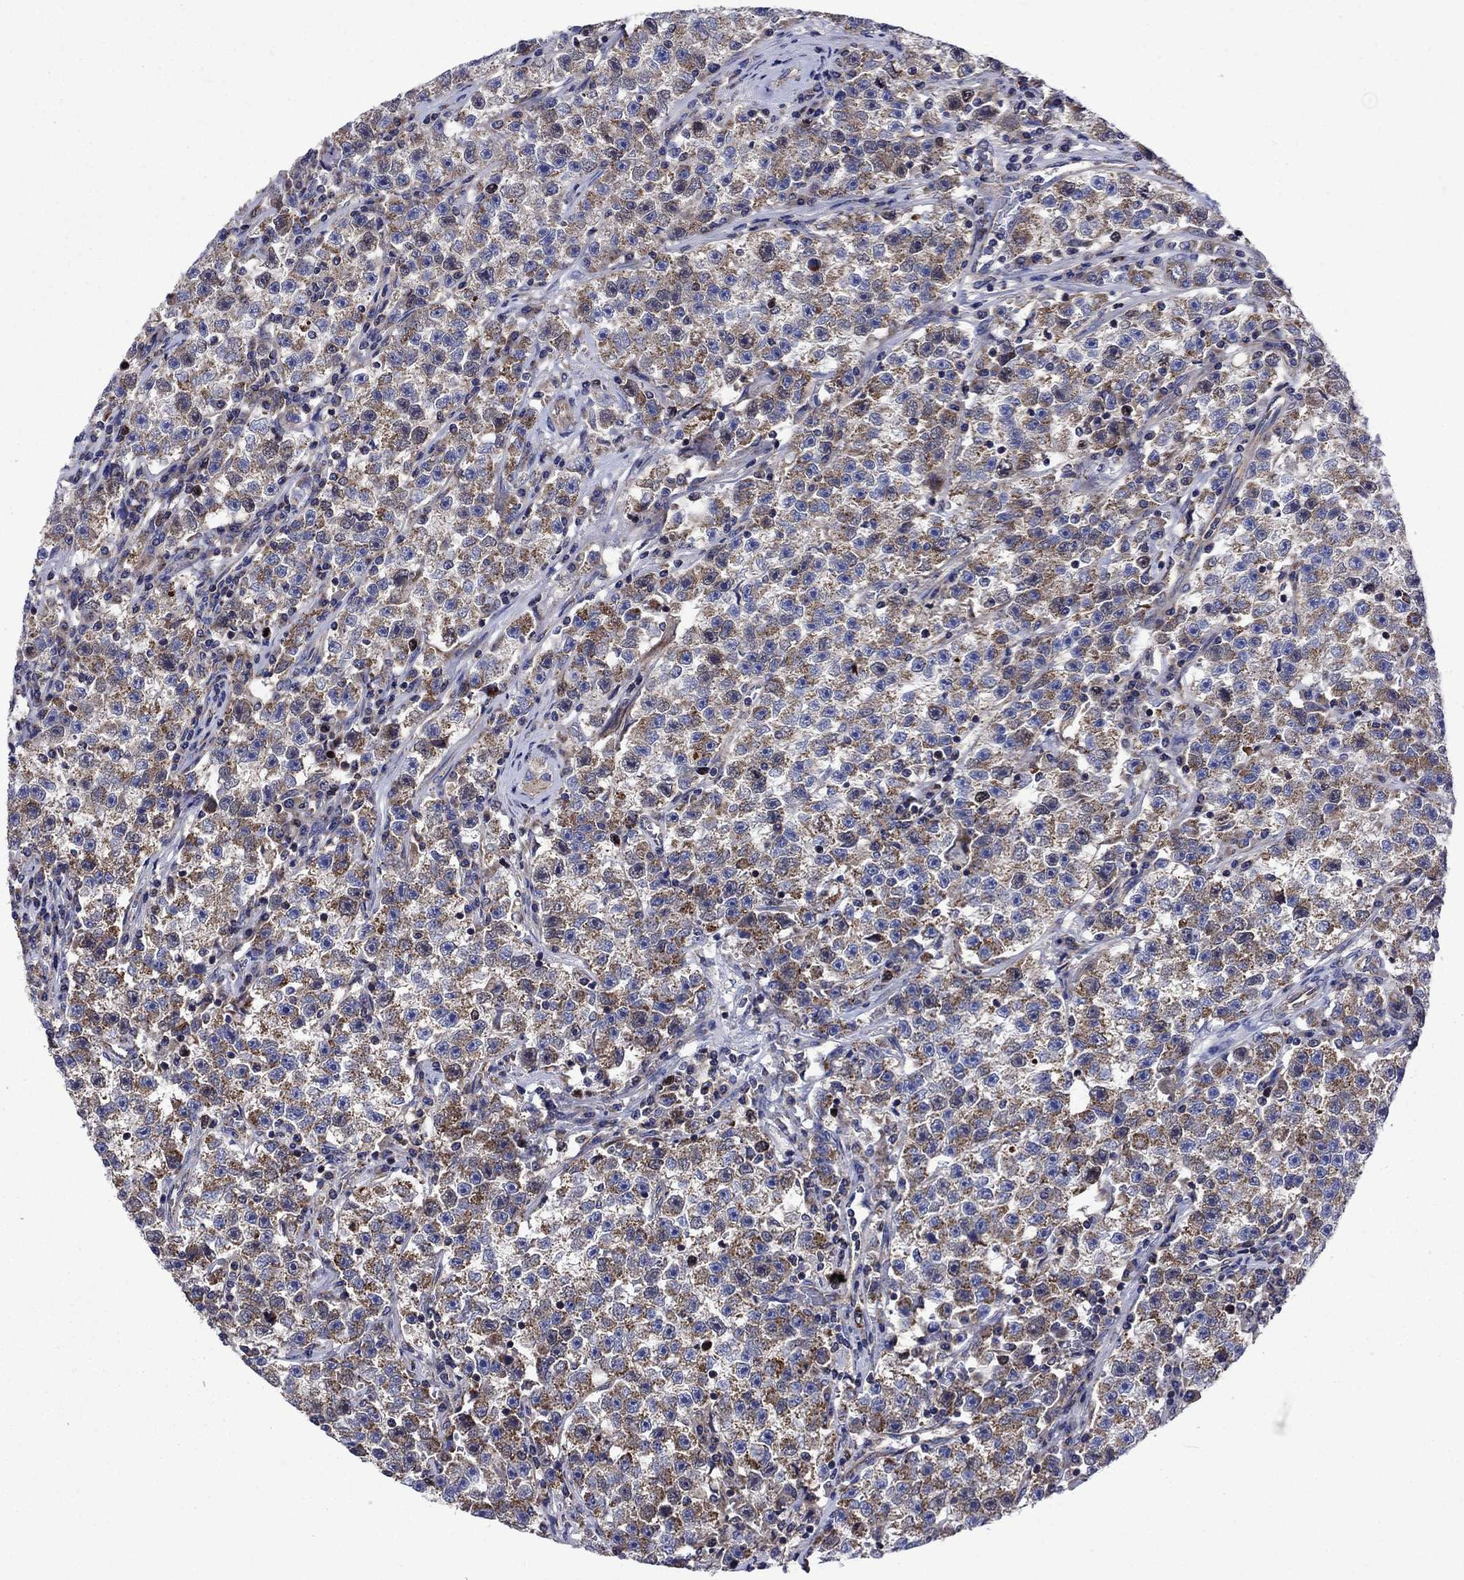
{"staining": {"intensity": "weak", "quantity": ">75%", "location": "cytoplasmic/membranous"}, "tissue": "testis cancer", "cell_type": "Tumor cells", "image_type": "cancer", "snomed": [{"axis": "morphology", "description": "Seminoma, NOS"}, {"axis": "topography", "description": "Testis"}], "caption": "Immunohistochemistry (IHC) of testis seminoma shows low levels of weak cytoplasmic/membranous expression in approximately >75% of tumor cells. (DAB (3,3'-diaminobenzidine) = brown stain, brightfield microscopy at high magnification).", "gene": "KIF22", "patient": {"sex": "male", "age": 22}}